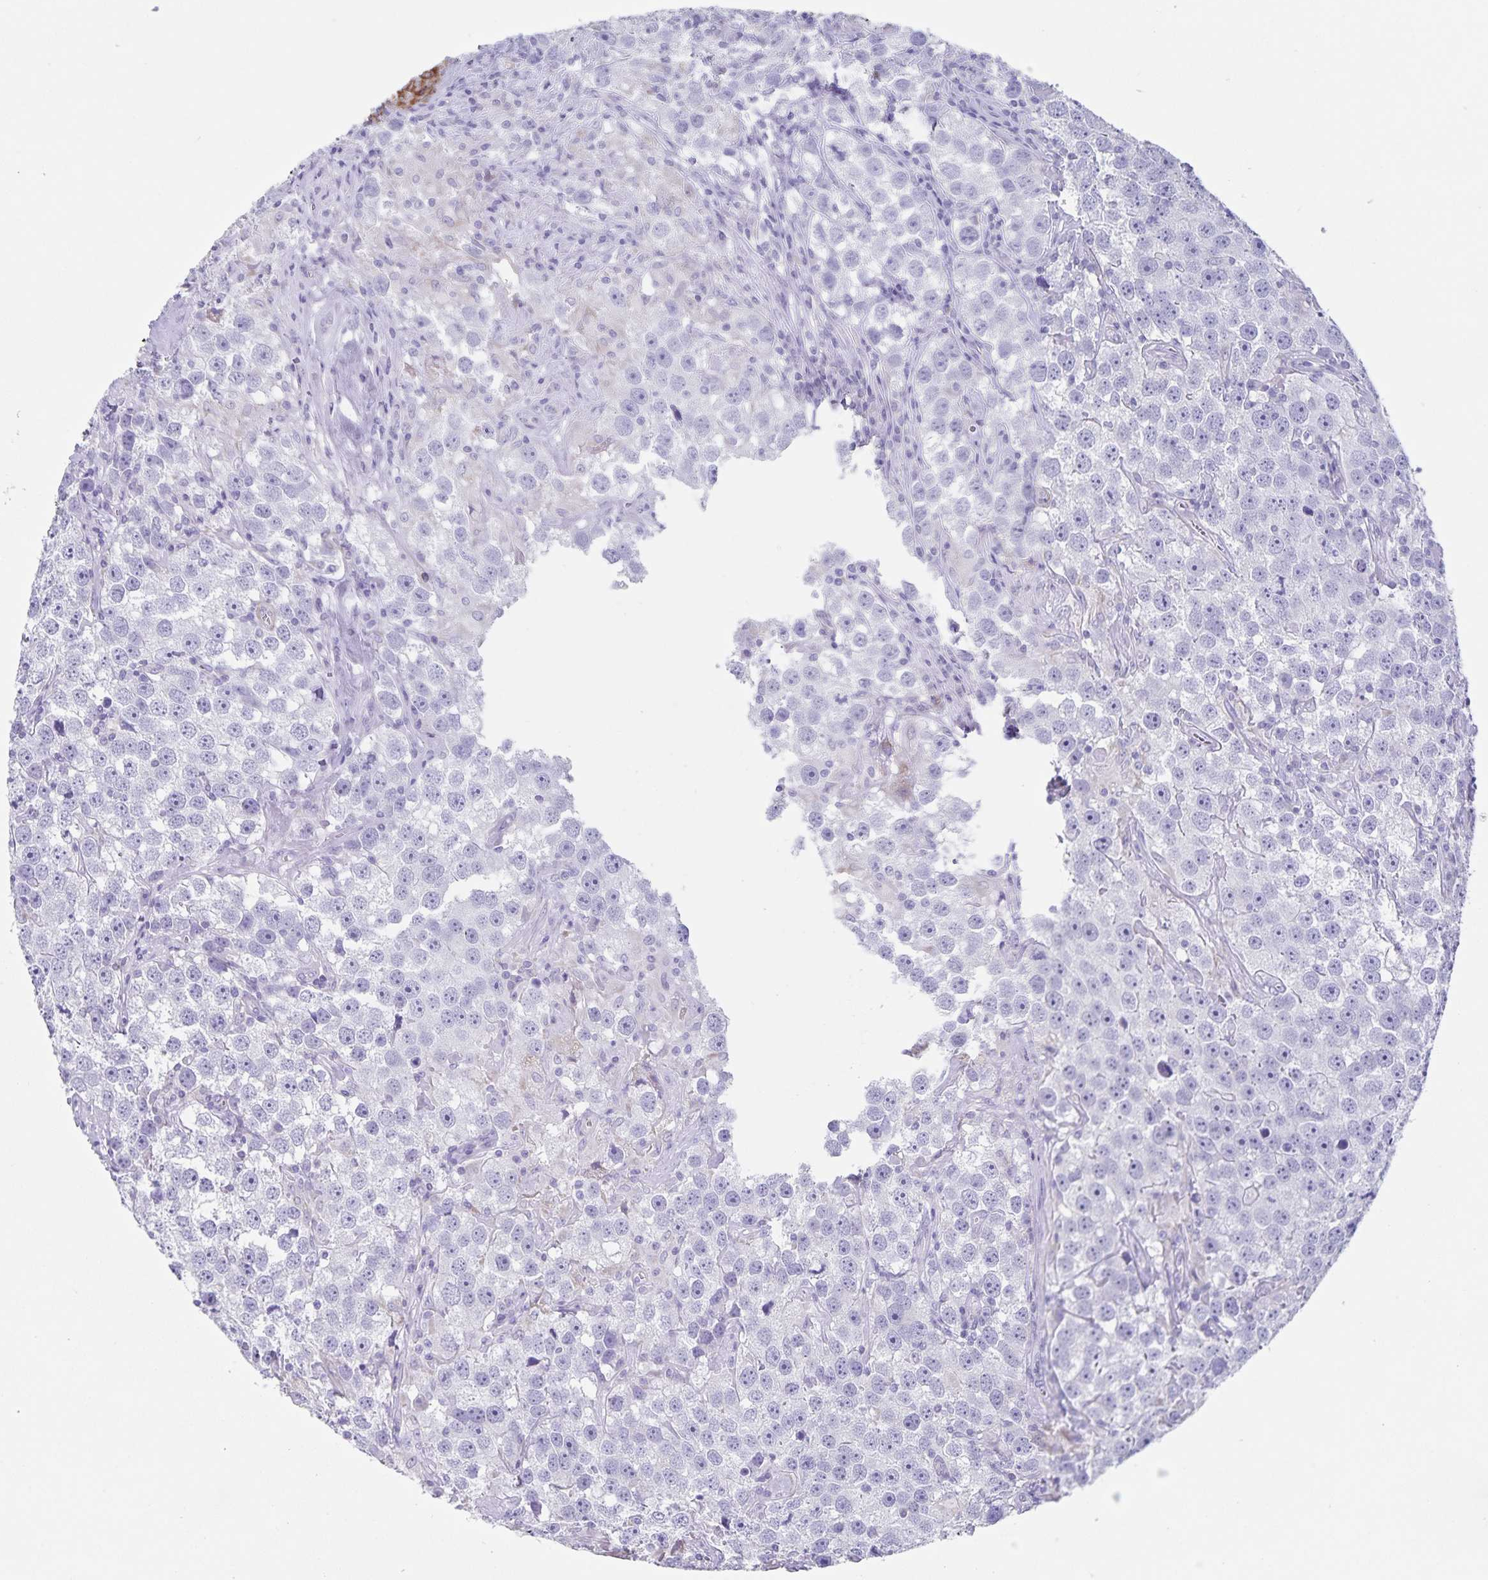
{"staining": {"intensity": "negative", "quantity": "none", "location": "none"}, "tissue": "testis cancer", "cell_type": "Tumor cells", "image_type": "cancer", "snomed": [{"axis": "morphology", "description": "Seminoma, NOS"}, {"axis": "topography", "description": "Testis"}], "caption": "This is an immunohistochemistry (IHC) image of testis cancer (seminoma). There is no positivity in tumor cells.", "gene": "SYNM", "patient": {"sex": "male", "age": 49}}